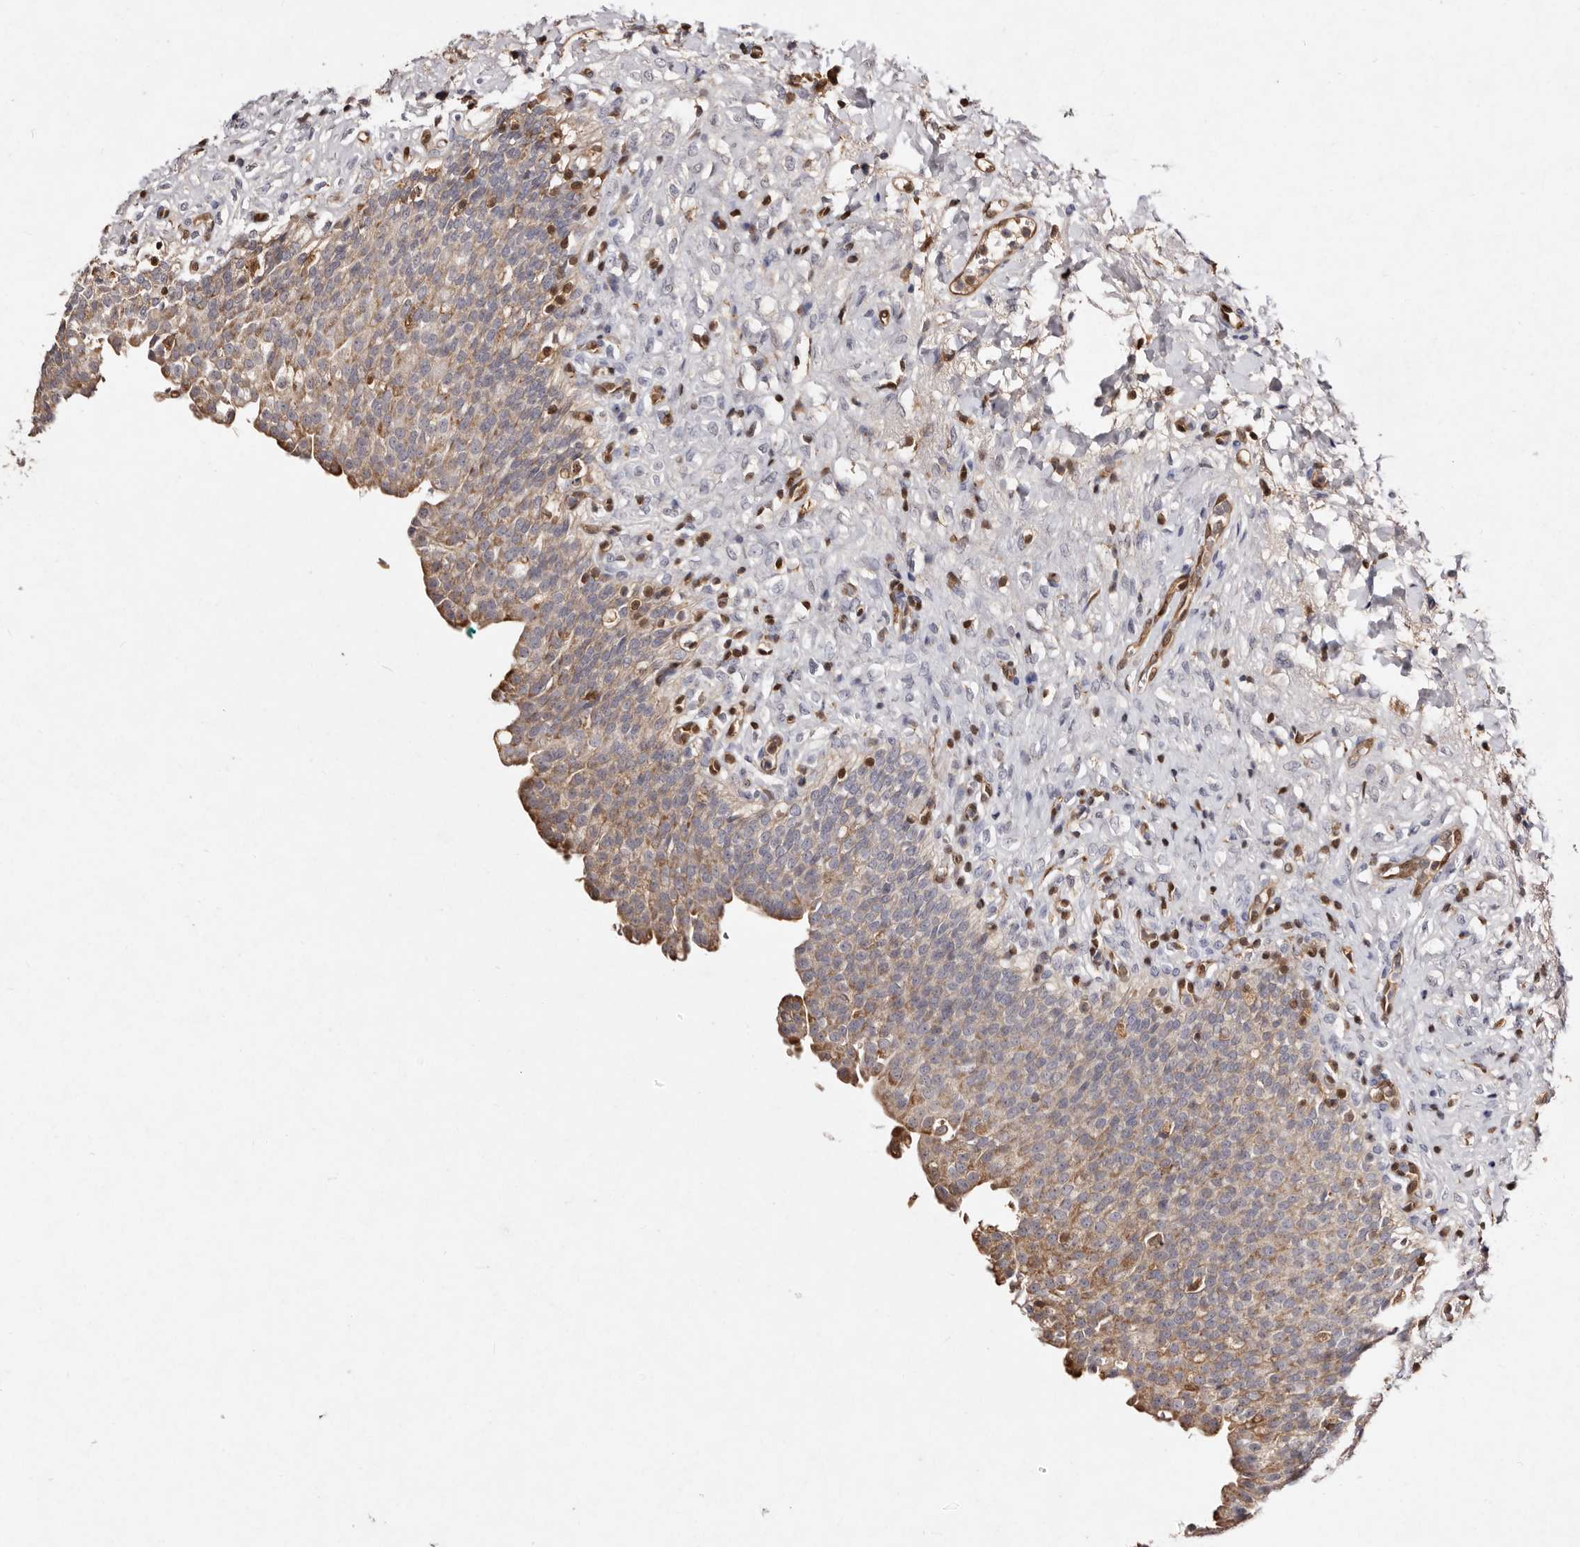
{"staining": {"intensity": "weak", "quantity": "25%-75%", "location": "cytoplasmic/membranous"}, "tissue": "urinary bladder", "cell_type": "Urothelial cells", "image_type": "normal", "snomed": [{"axis": "morphology", "description": "Urothelial carcinoma, High grade"}, {"axis": "topography", "description": "Urinary bladder"}], "caption": "Protein staining of unremarkable urinary bladder demonstrates weak cytoplasmic/membranous positivity in about 25%-75% of urothelial cells.", "gene": "GIMAP4", "patient": {"sex": "male", "age": 46}}